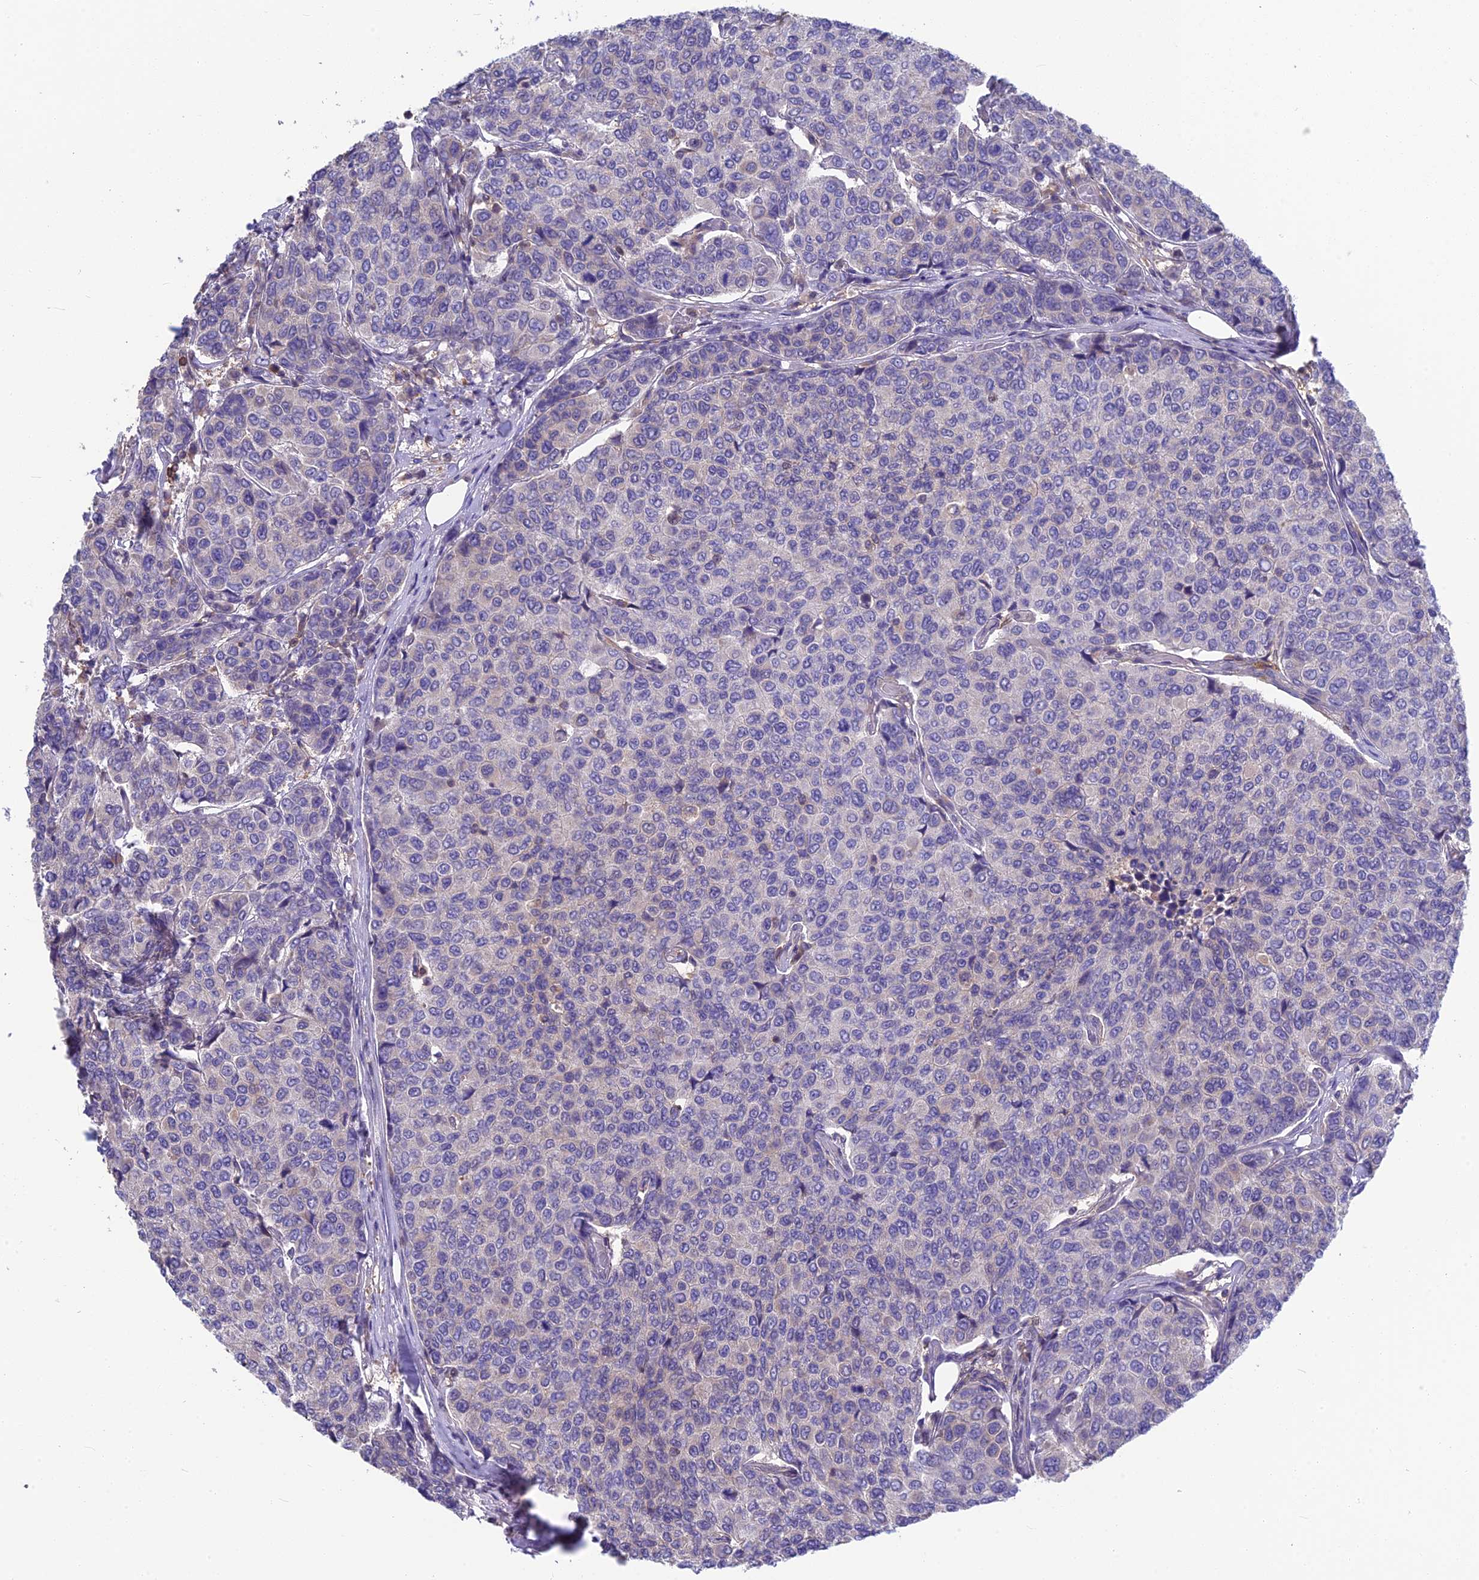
{"staining": {"intensity": "negative", "quantity": "none", "location": "none"}, "tissue": "breast cancer", "cell_type": "Tumor cells", "image_type": "cancer", "snomed": [{"axis": "morphology", "description": "Duct carcinoma"}, {"axis": "topography", "description": "Breast"}], "caption": "Tumor cells are negative for brown protein staining in breast cancer (infiltrating ductal carcinoma). The staining was performed using DAB (3,3'-diaminobenzidine) to visualize the protein expression in brown, while the nuclei were stained in blue with hematoxylin (Magnification: 20x).", "gene": "SNAP91", "patient": {"sex": "female", "age": 55}}